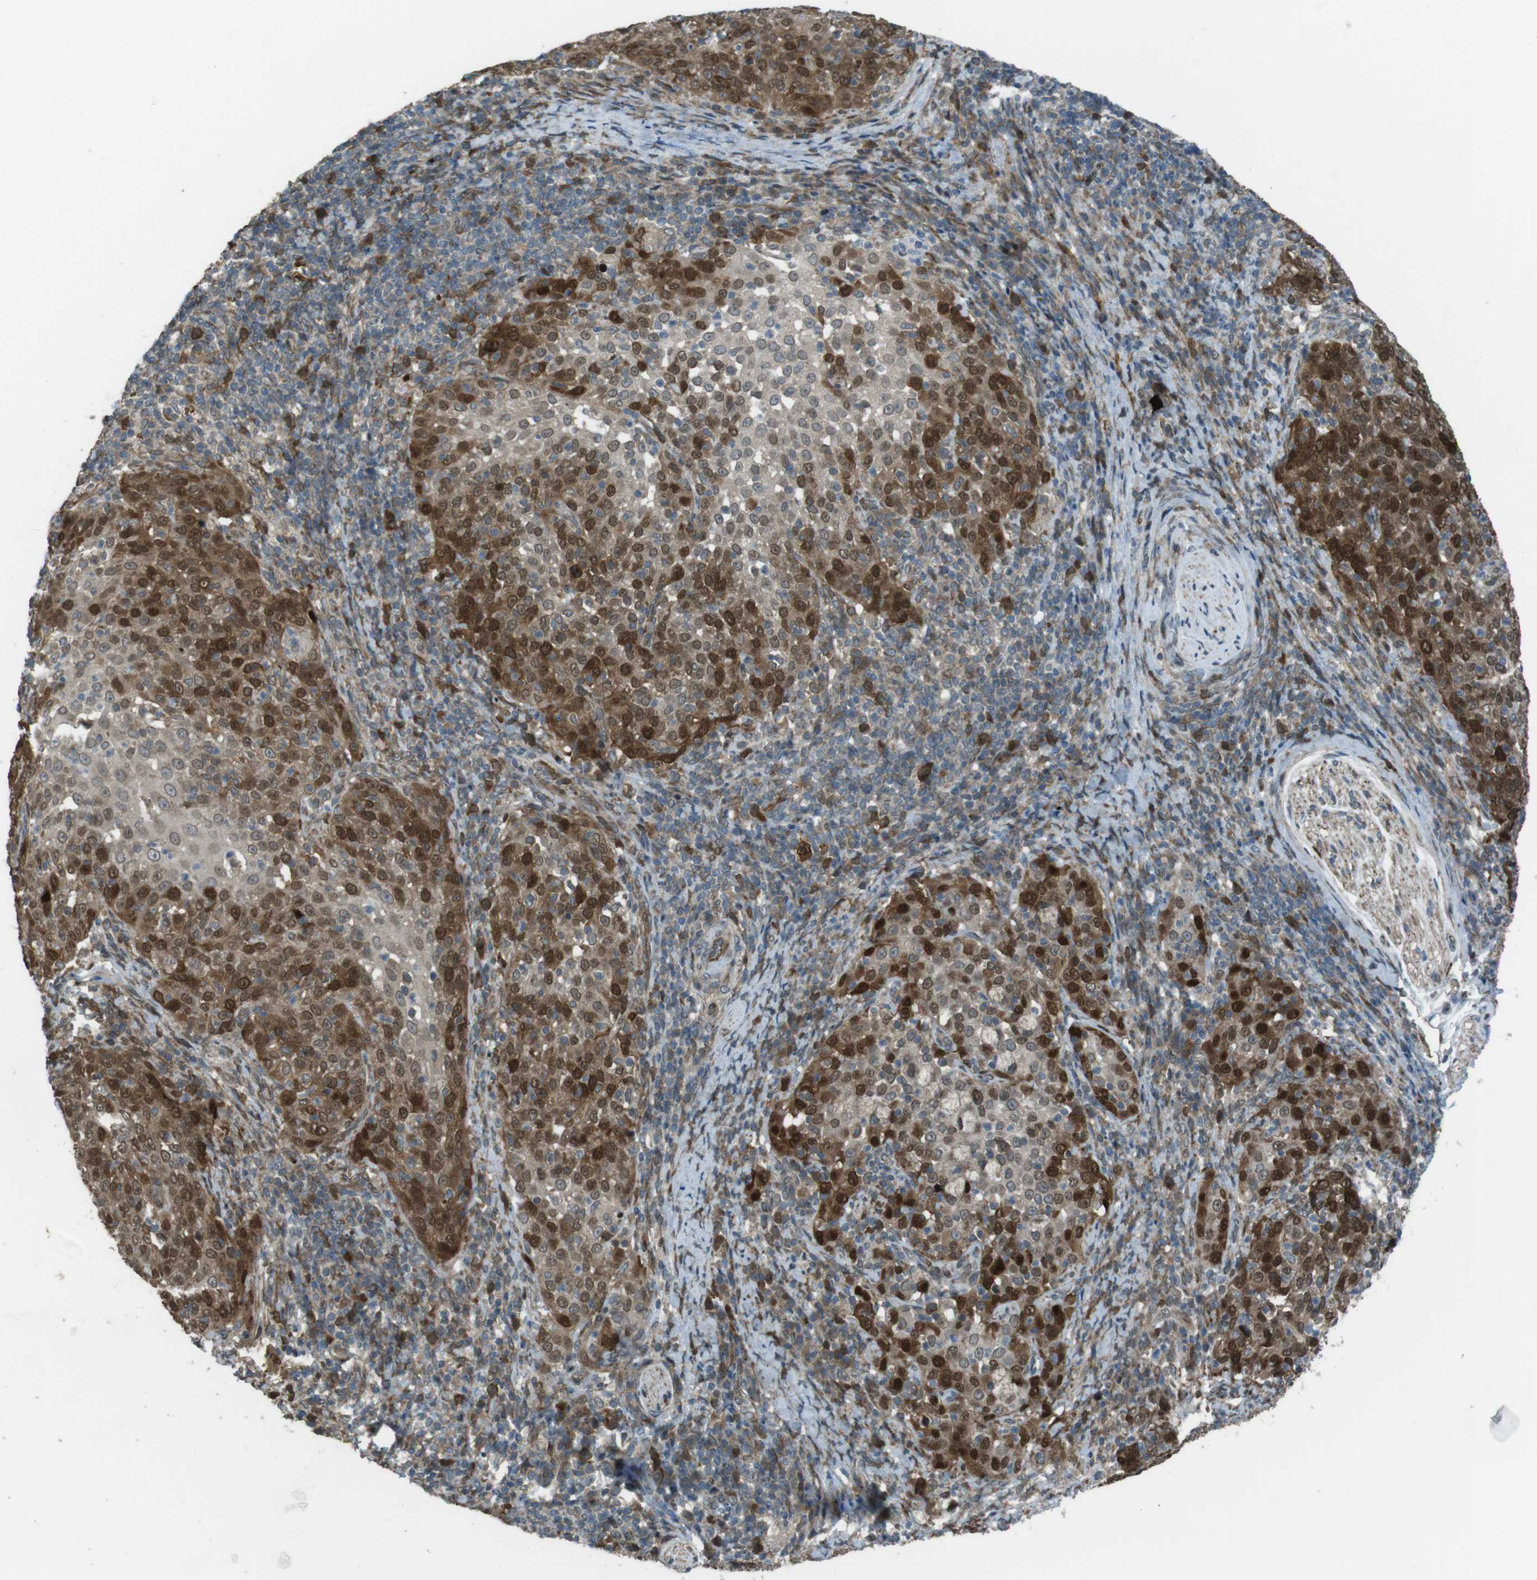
{"staining": {"intensity": "moderate", "quantity": "25%-75%", "location": "cytoplasmic/membranous,nuclear"}, "tissue": "cervical cancer", "cell_type": "Tumor cells", "image_type": "cancer", "snomed": [{"axis": "morphology", "description": "Squamous cell carcinoma, NOS"}, {"axis": "topography", "description": "Cervix"}], "caption": "Immunohistochemical staining of cervical cancer (squamous cell carcinoma) demonstrates medium levels of moderate cytoplasmic/membranous and nuclear expression in about 25%-75% of tumor cells.", "gene": "ZNF330", "patient": {"sex": "female", "age": 51}}